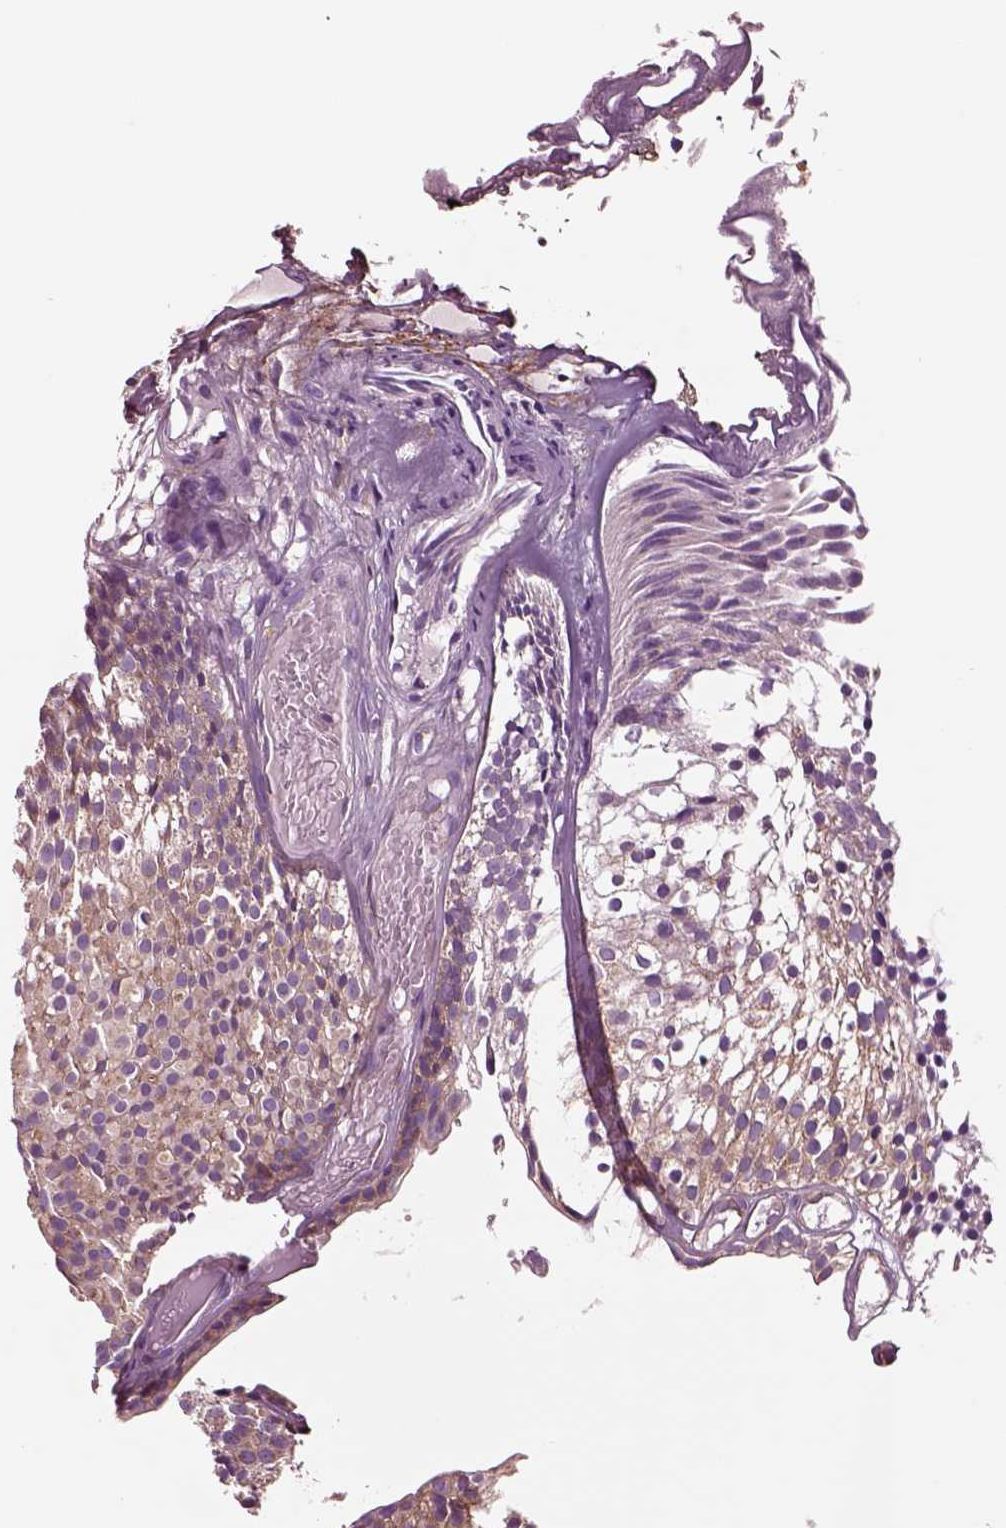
{"staining": {"intensity": "weak", "quantity": ">75%", "location": "cytoplasmic/membranous"}, "tissue": "urothelial cancer", "cell_type": "Tumor cells", "image_type": "cancer", "snomed": [{"axis": "morphology", "description": "Urothelial carcinoma, Low grade"}, {"axis": "topography", "description": "Urinary bladder"}], "caption": "This photomicrograph exhibits urothelial cancer stained with immunohistochemistry to label a protein in brown. The cytoplasmic/membranous of tumor cells show weak positivity for the protein. Nuclei are counter-stained blue.", "gene": "SEC23A", "patient": {"sex": "male", "age": 63}}